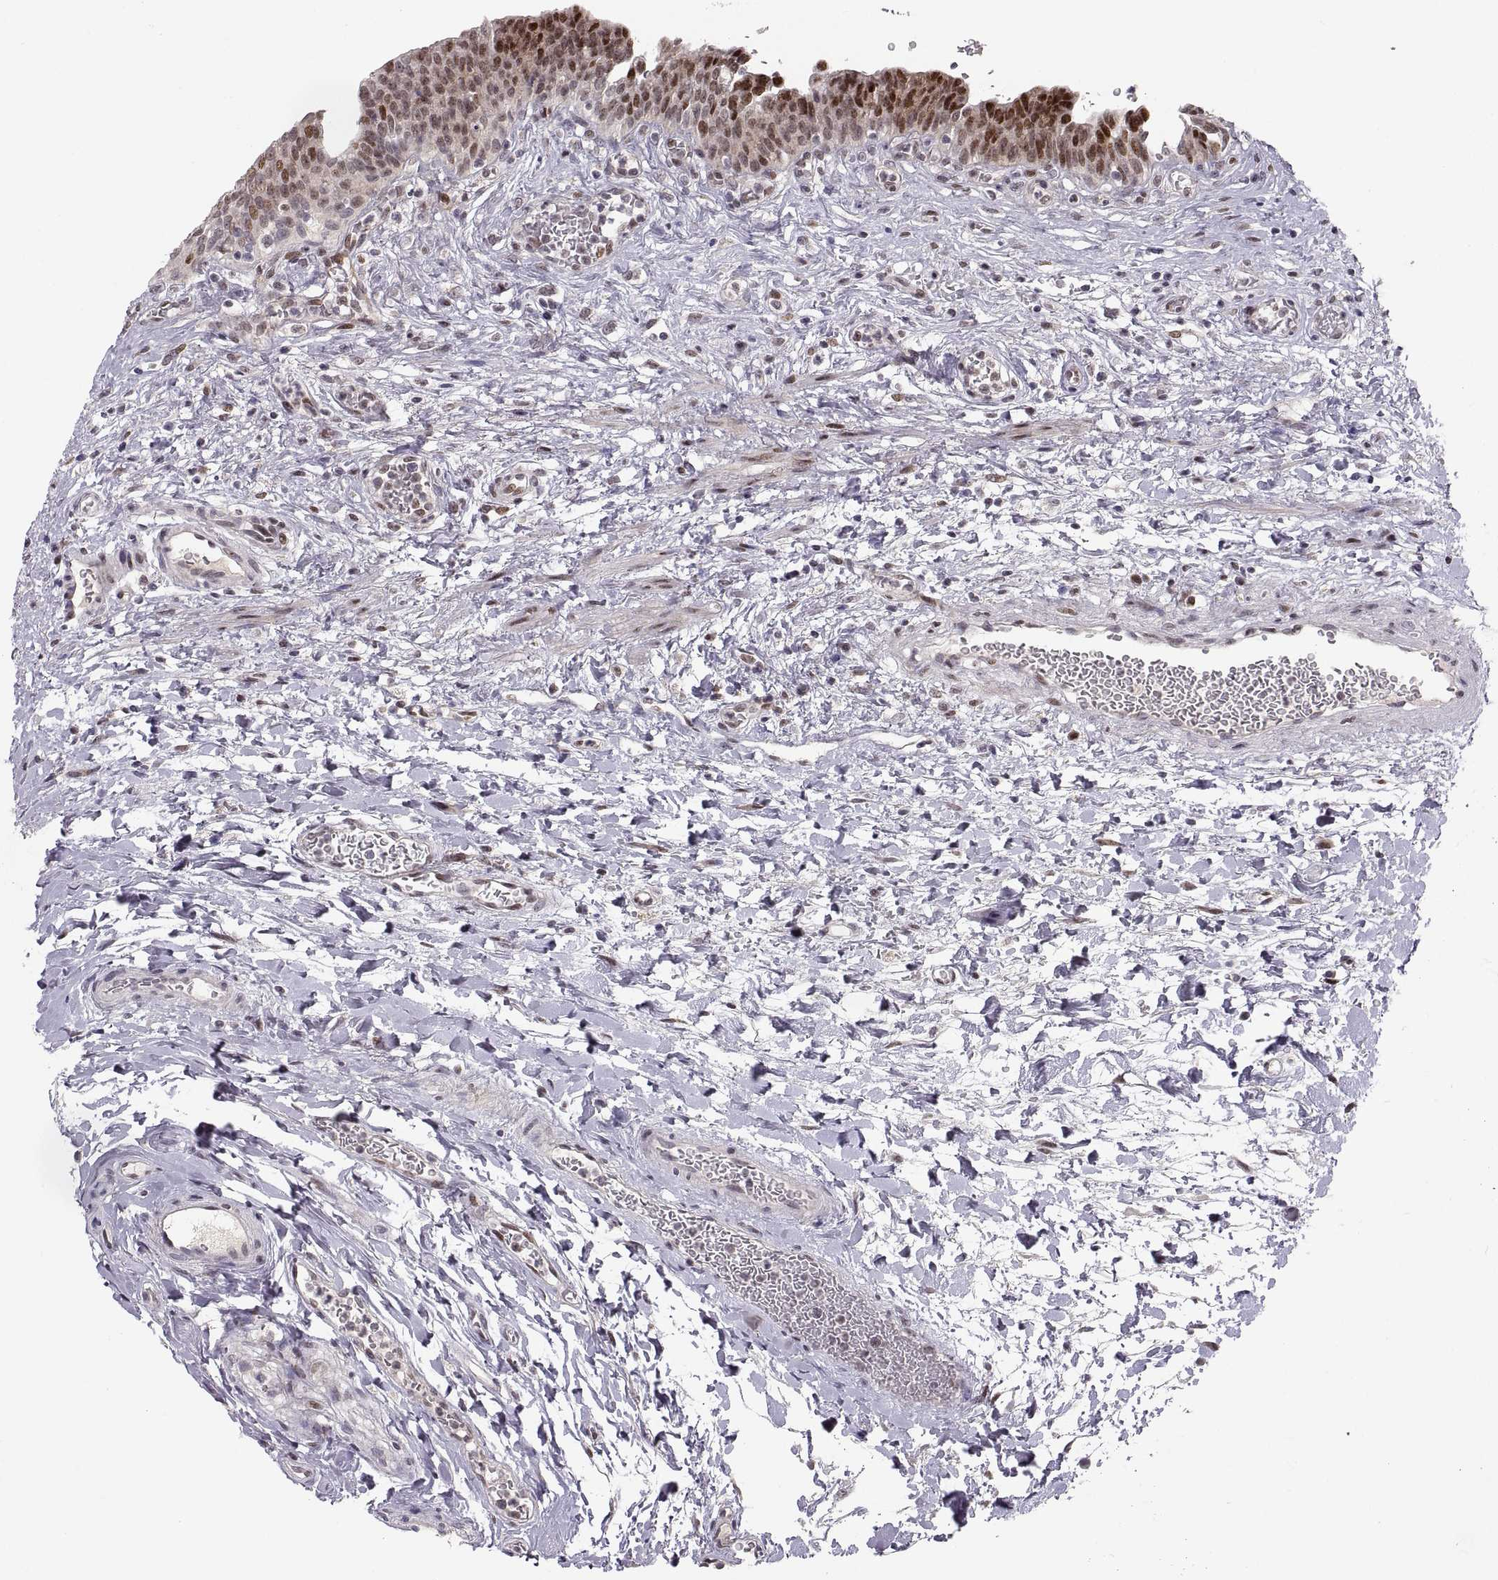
{"staining": {"intensity": "strong", "quantity": "<25%", "location": "nuclear"}, "tissue": "urinary bladder", "cell_type": "Urothelial cells", "image_type": "normal", "snomed": [{"axis": "morphology", "description": "Normal tissue, NOS"}, {"axis": "topography", "description": "Urinary bladder"}], "caption": "Protein expression analysis of unremarkable urinary bladder shows strong nuclear expression in approximately <25% of urothelial cells.", "gene": "SNAI1", "patient": {"sex": "male", "age": 73}}